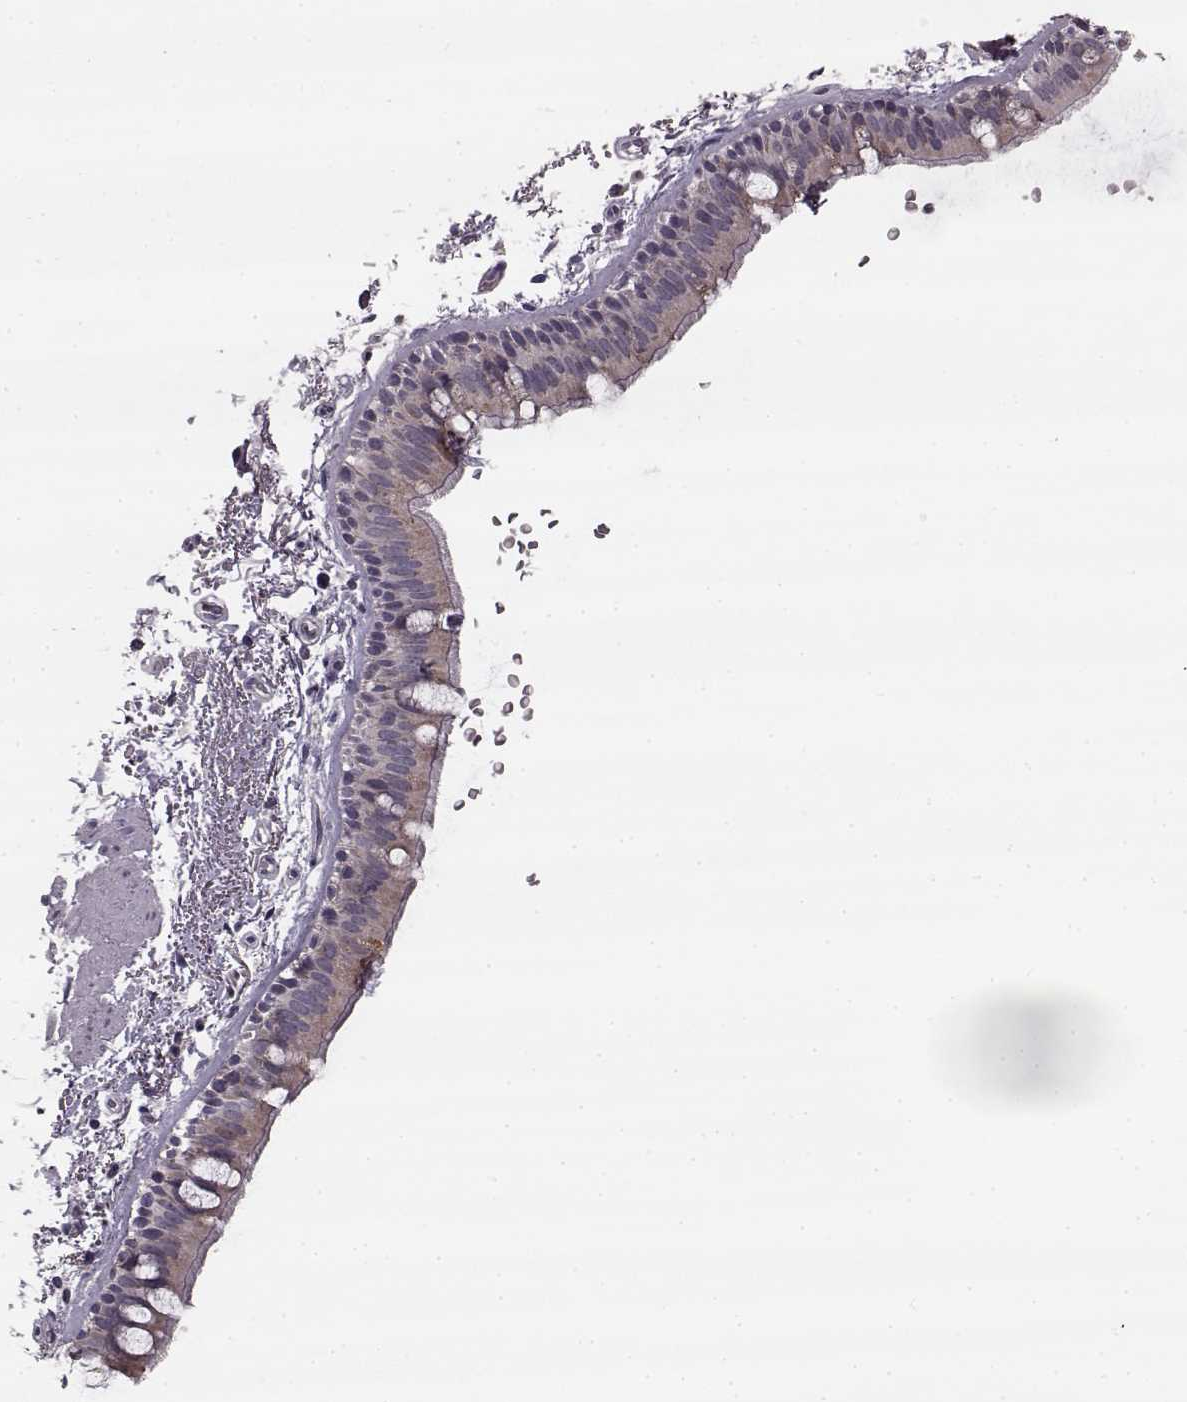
{"staining": {"intensity": "weak", "quantity": "25%-75%", "location": "cytoplasmic/membranous"}, "tissue": "bronchus", "cell_type": "Respiratory epithelial cells", "image_type": "normal", "snomed": [{"axis": "morphology", "description": "Normal tissue, NOS"}, {"axis": "topography", "description": "Lymph node"}, {"axis": "topography", "description": "Bronchus"}], "caption": "An immunohistochemistry histopathology image of unremarkable tissue is shown. Protein staining in brown highlights weak cytoplasmic/membranous positivity in bronchus within respiratory epithelial cells. Using DAB (3,3'-diaminobenzidine) (brown) and hematoxylin (blue) stains, captured at high magnification using brightfield microscopy.", "gene": "HMMR", "patient": {"sex": "female", "age": 70}}